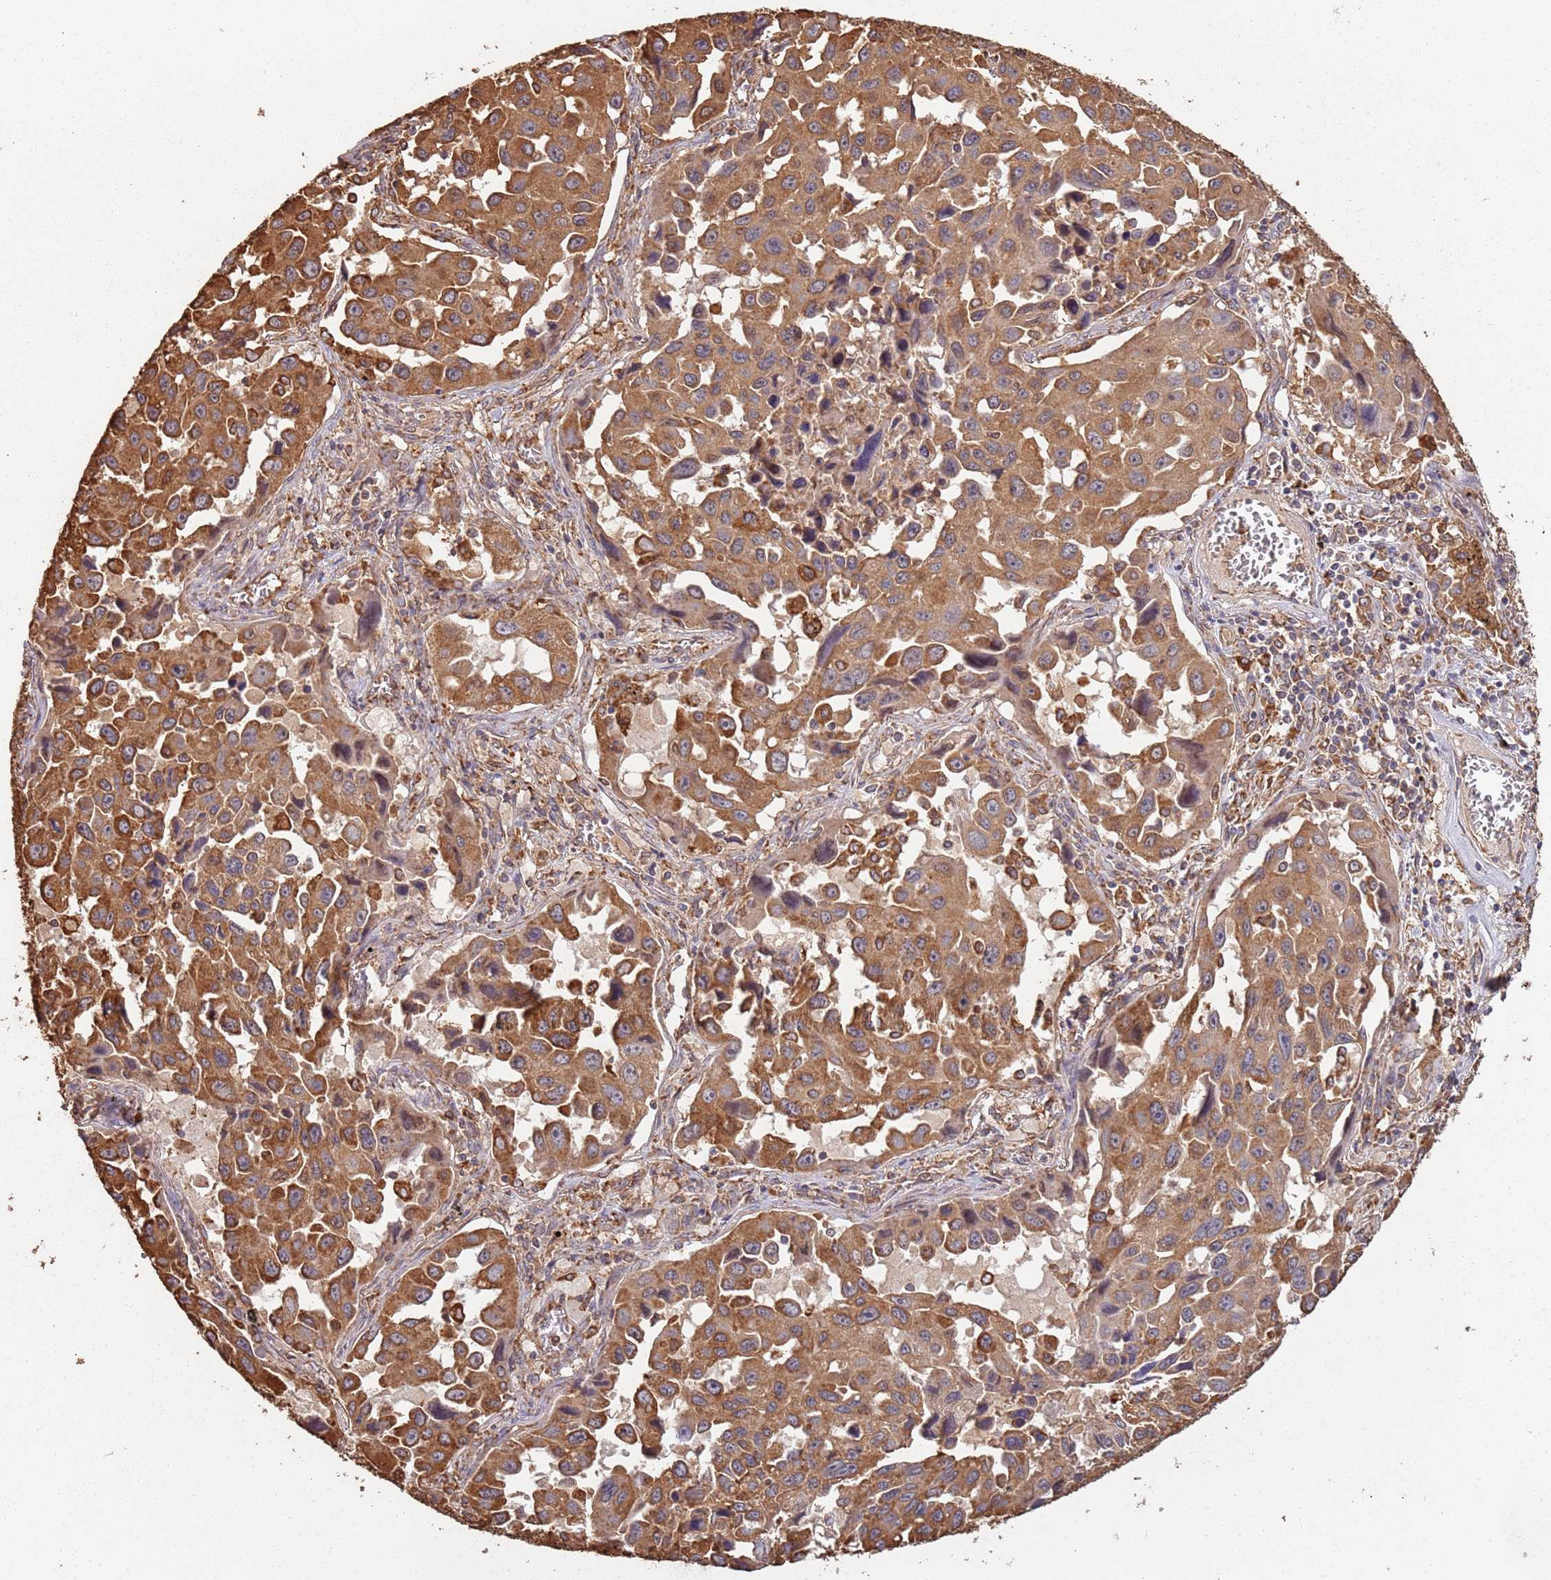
{"staining": {"intensity": "moderate", "quantity": ">75%", "location": "cytoplasmic/membranous"}, "tissue": "lung cancer", "cell_type": "Tumor cells", "image_type": "cancer", "snomed": [{"axis": "morphology", "description": "Adenocarcinoma, NOS"}, {"axis": "topography", "description": "Lung"}], "caption": "A medium amount of moderate cytoplasmic/membranous expression is appreciated in approximately >75% of tumor cells in lung adenocarcinoma tissue. (brown staining indicates protein expression, while blue staining denotes nuclei).", "gene": "ATOSB", "patient": {"sex": "male", "age": 66}}